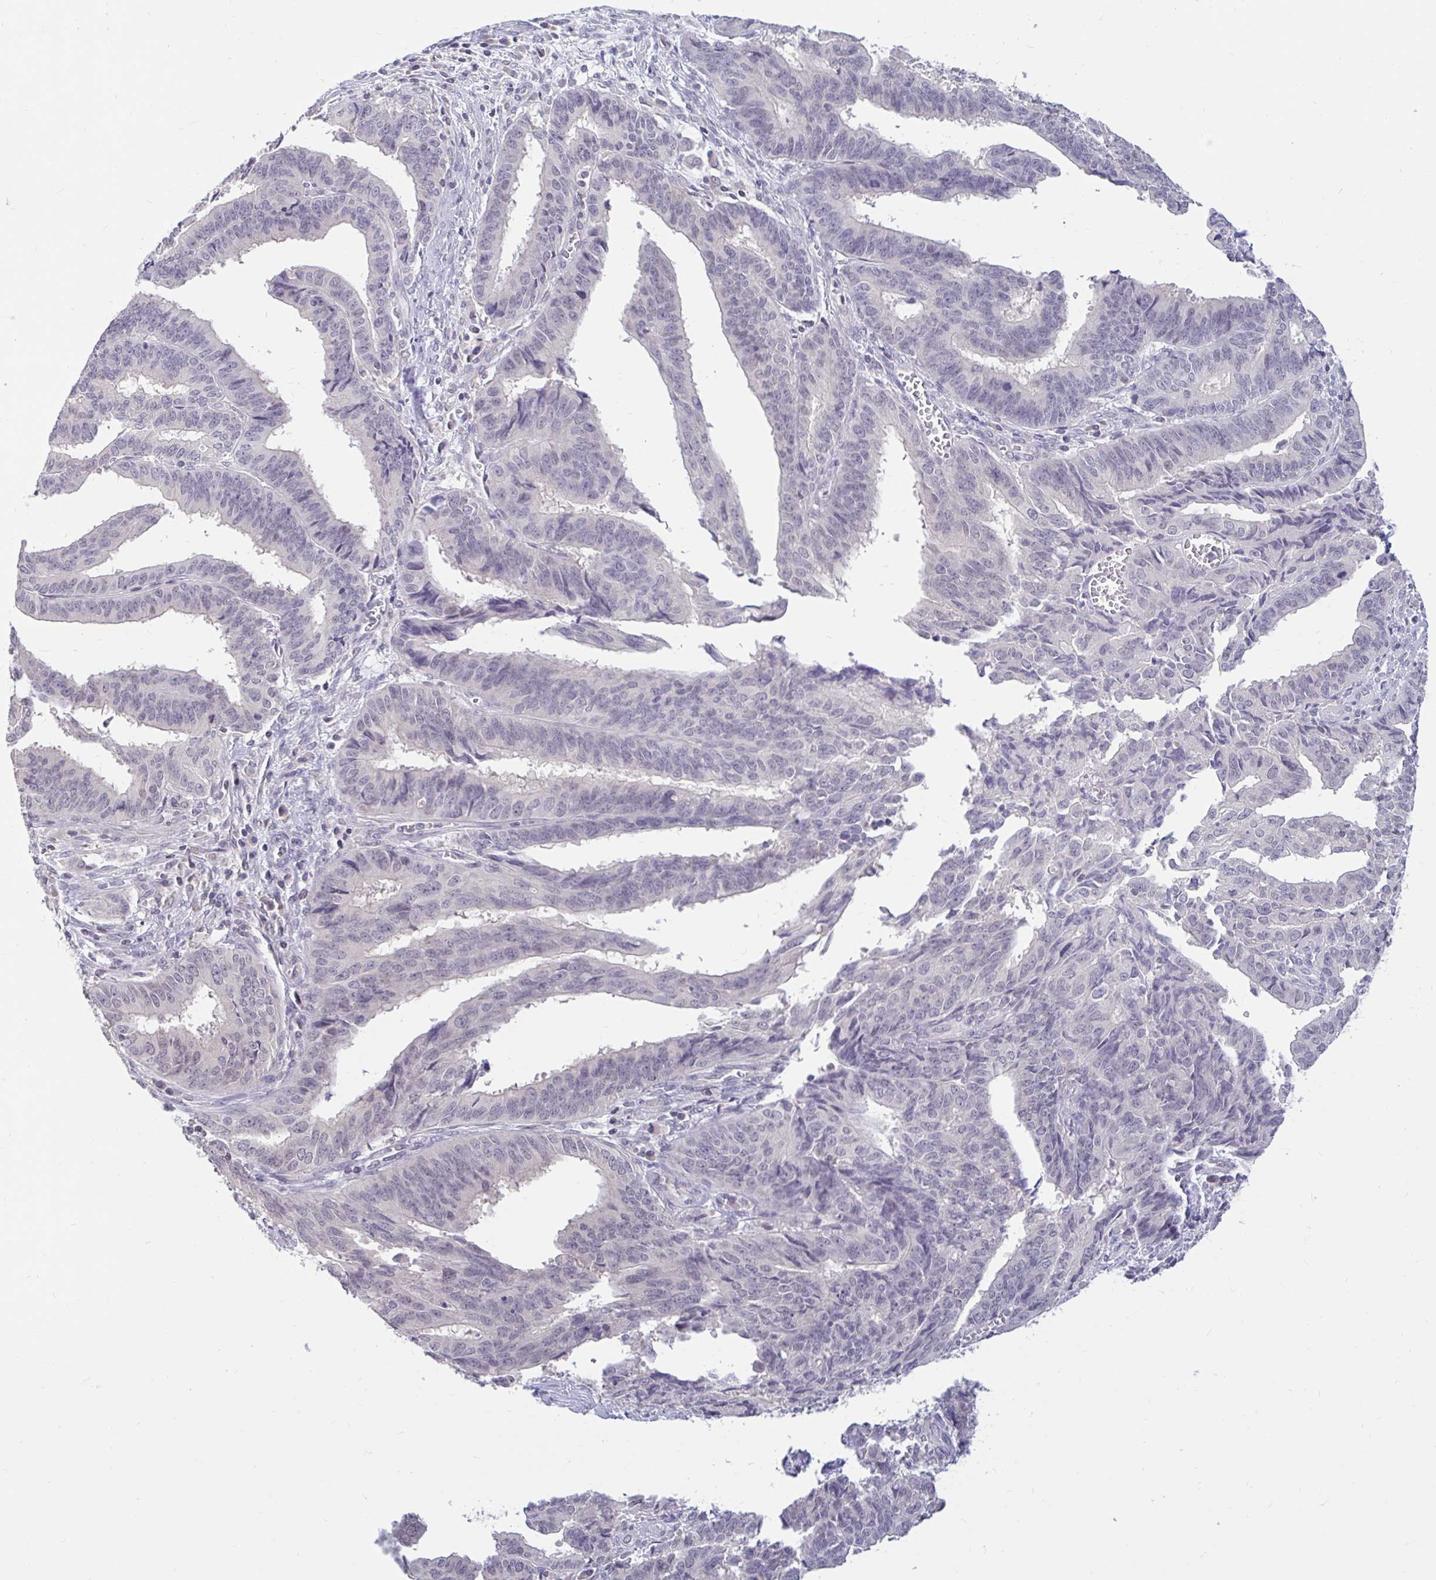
{"staining": {"intensity": "negative", "quantity": "none", "location": "none"}, "tissue": "endometrial cancer", "cell_type": "Tumor cells", "image_type": "cancer", "snomed": [{"axis": "morphology", "description": "Adenocarcinoma, NOS"}, {"axis": "topography", "description": "Endometrium"}], "caption": "A high-resolution photomicrograph shows immunohistochemistry (IHC) staining of endometrial cancer (adenocarcinoma), which reveals no significant expression in tumor cells.", "gene": "ARPP19", "patient": {"sex": "female", "age": 65}}